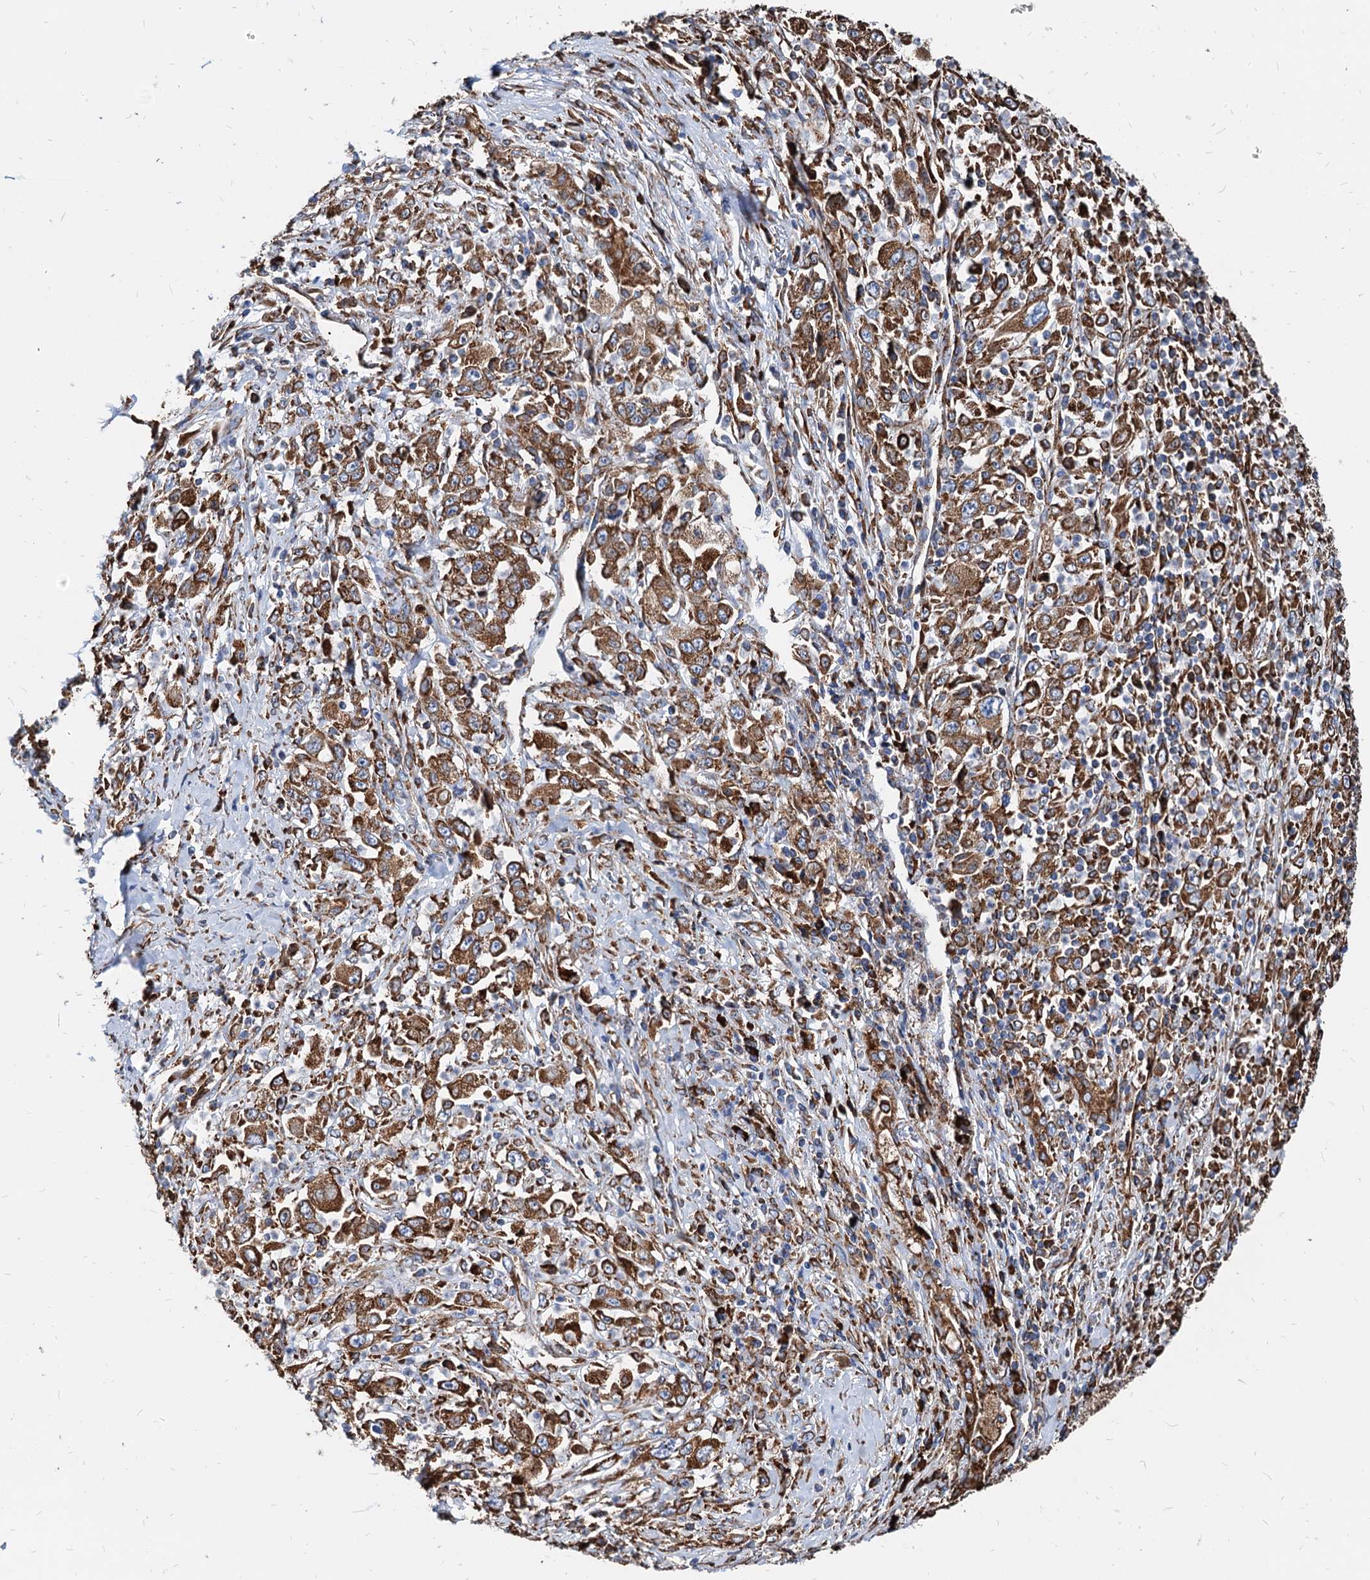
{"staining": {"intensity": "moderate", "quantity": ">75%", "location": "cytoplasmic/membranous"}, "tissue": "melanoma", "cell_type": "Tumor cells", "image_type": "cancer", "snomed": [{"axis": "morphology", "description": "Malignant melanoma, Metastatic site"}, {"axis": "topography", "description": "Skin"}], "caption": "DAB (3,3'-diaminobenzidine) immunohistochemical staining of melanoma exhibits moderate cytoplasmic/membranous protein staining in about >75% of tumor cells.", "gene": "HSPA5", "patient": {"sex": "female", "age": 56}}